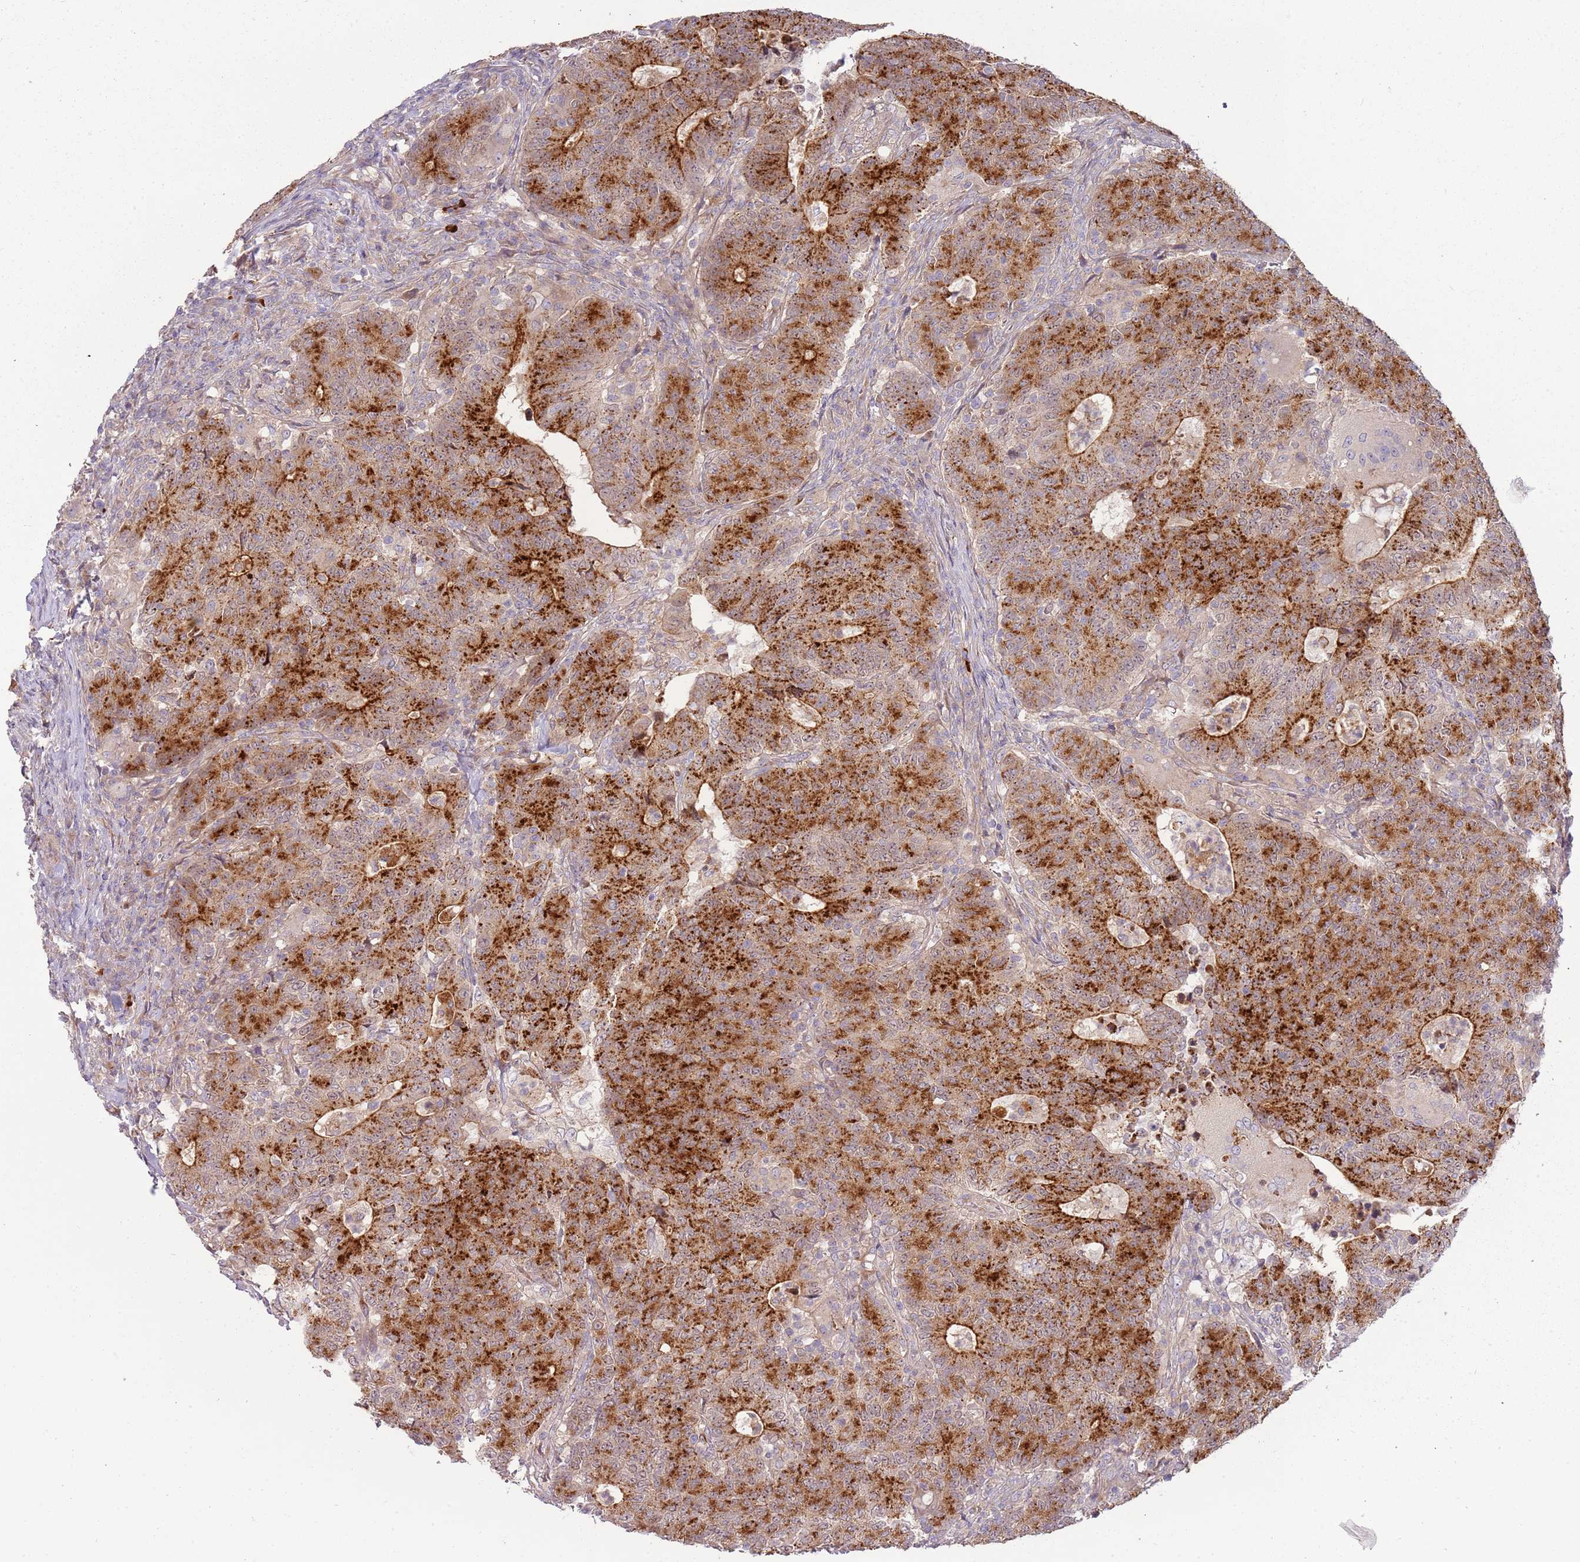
{"staining": {"intensity": "strong", "quantity": ">75%", "location": "cytoplasmic/membranous"}, "tissue": "colorectal cancer", "cell_type": "Tumor cells", "image_type": "cancer", "snomed": [{"axis": "morphology", "description": "Adenocarcinoma, NOS"}, {"axis": "topography", "description": "Colon"}], "caption": "The histopathology image reveals staining of colorectal cancer, revealing strong cytoplasmic/membranous protein expression (brown color) within tumor cells.", "gene": "RNF128", "patient": {"sex": "female", "age": 75}}